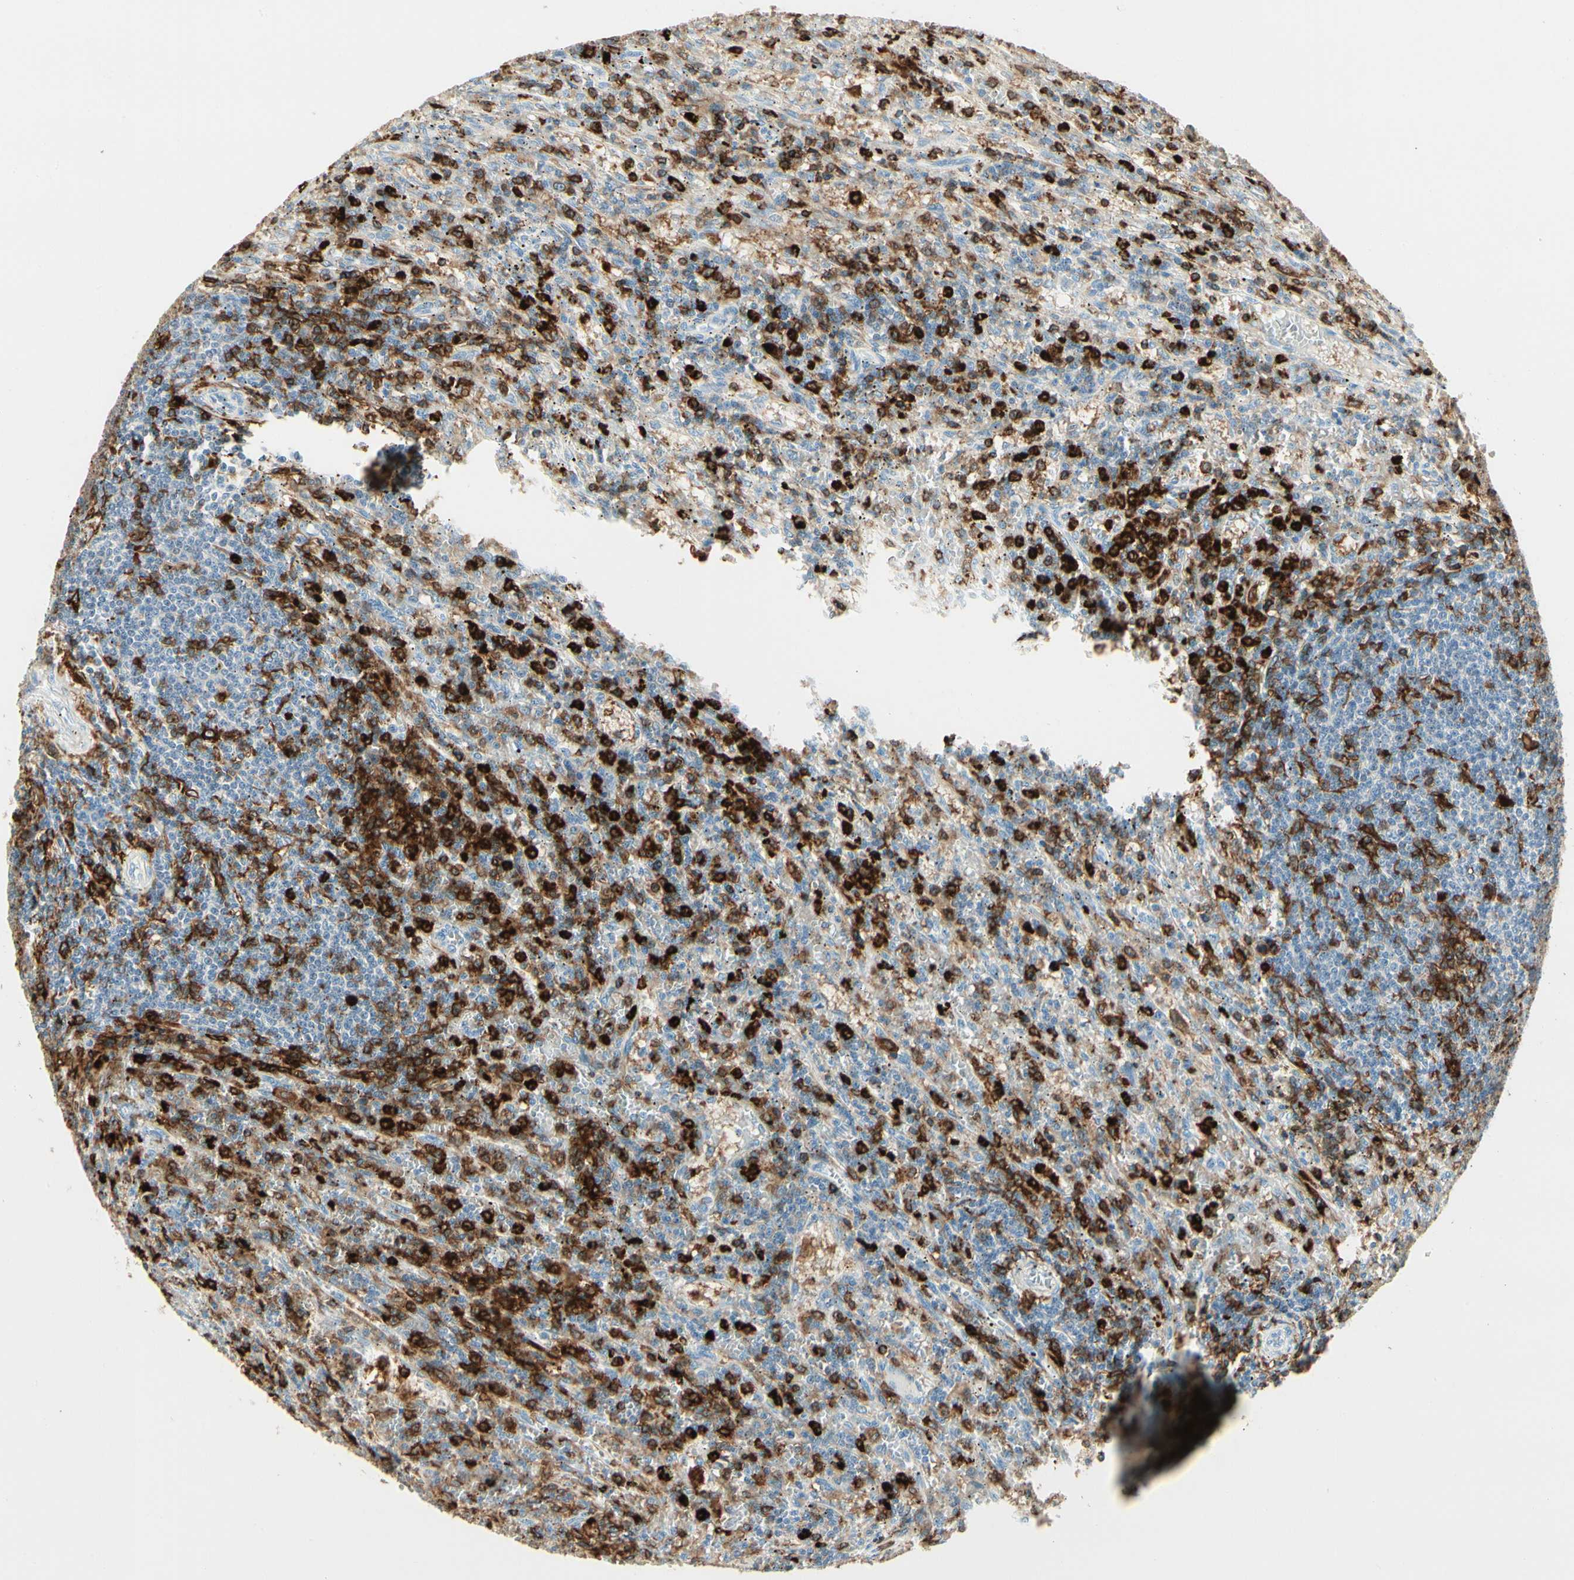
{"staining": {"intensity": "strong", "quantity": "25%-75%", "location": "cytoplasmic/membranous,nuclear"}, "tissue": "lymphoma", "cell_type": "Tumor cells", "image_type": "cancer", "snomed": [{"axis": "morphology", "description": "Malignant lymphoma, non-Hodgkin's type, Low grade"}, {"axis": "topography", "description": "Spleen"}], "caption": "A high amount of strong cytoplasmic/membranous and nuclear expression is seen in approximately 25%-75% of tumor cells in malignant lymphoma, non-Hodgkin's type (low-grade) tissue.", "gene": "ITGB2", "patient": {"sex": "male", "age": 76}}